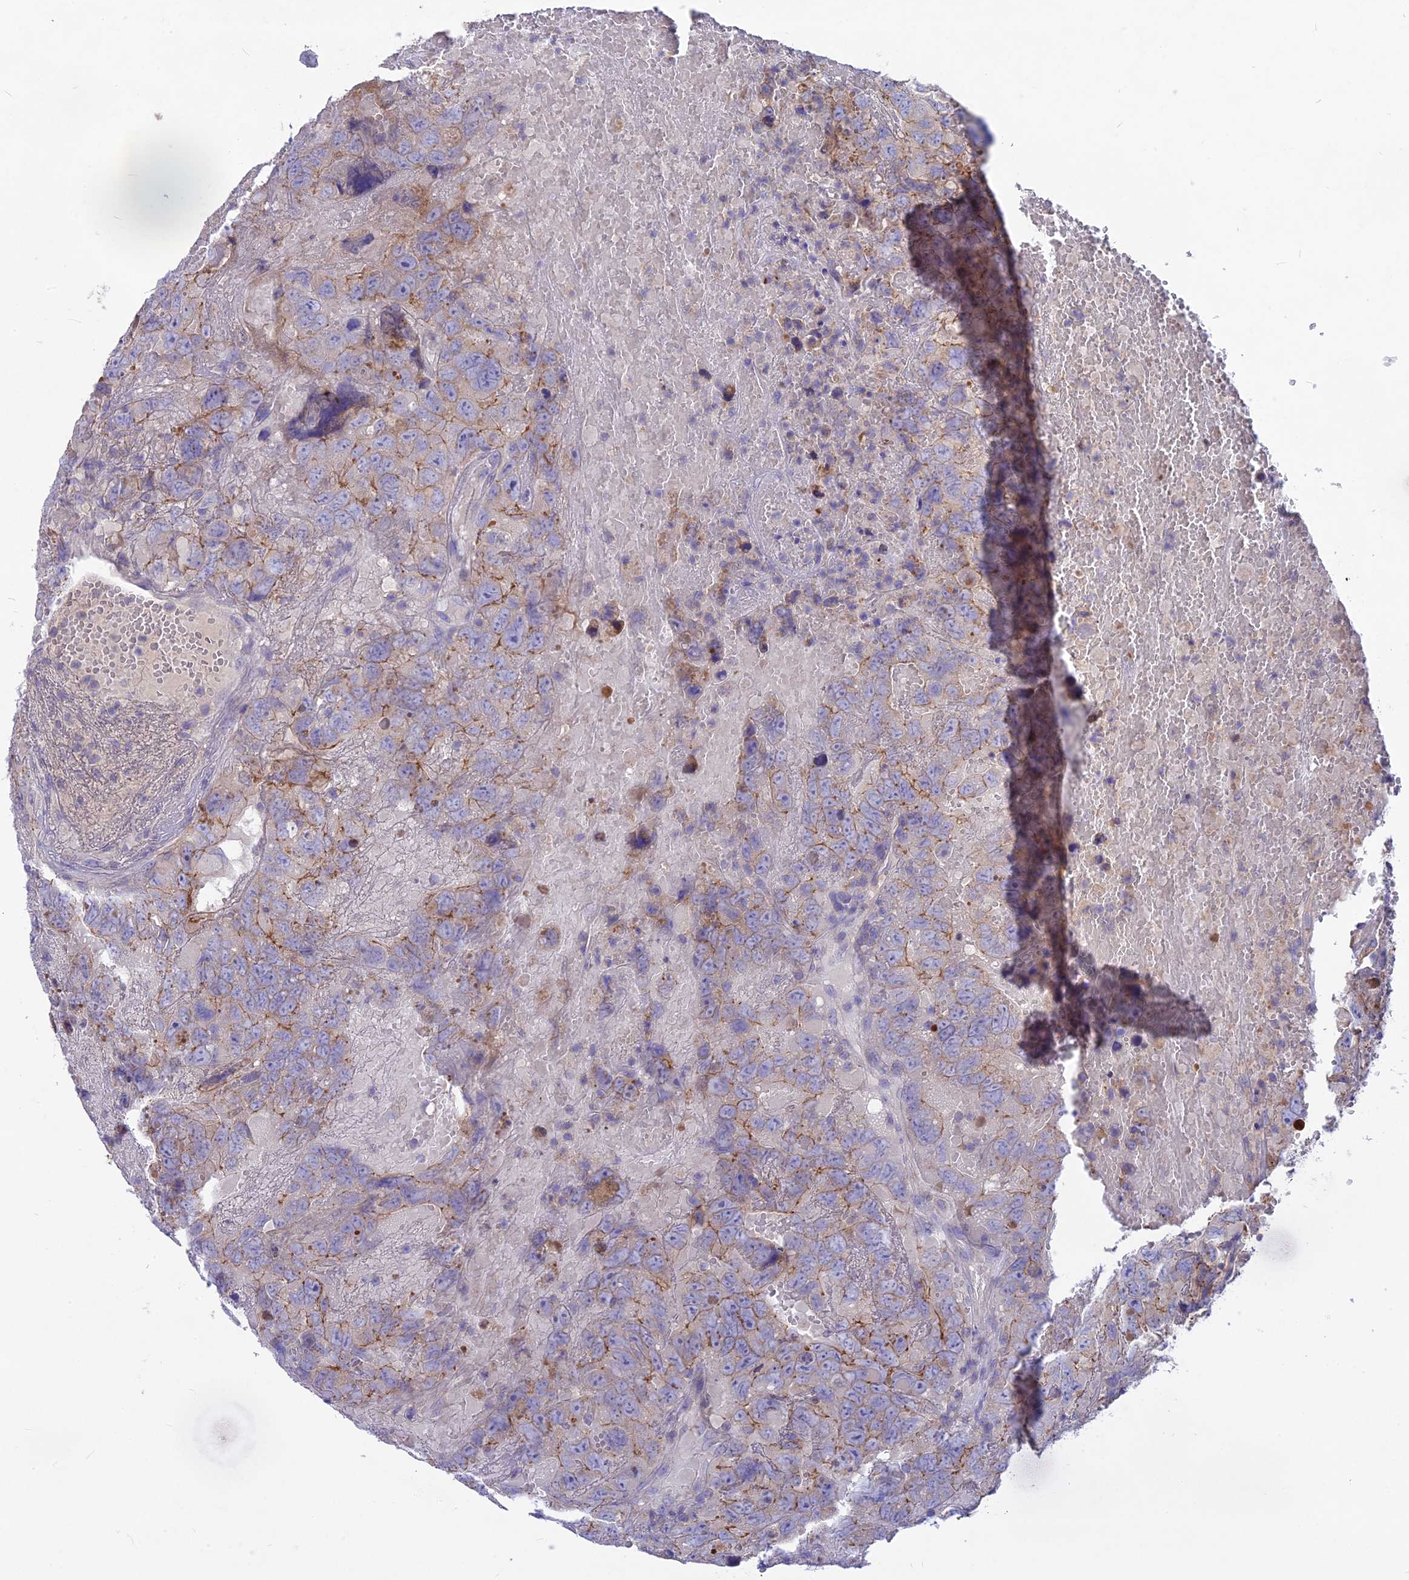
{"staining": {"intensity": "moderate", "quantity": "25%-75%", "location": "cytoplasmic/membranous"}, "tissue": "testis cancer", "cell_type": "Tumor cells", "image_type": "cancer", "snomed": [{"axis": "morphology", "description": "Carcinoma, Embryonal, NOS"}, {"axis": "topography", "description": "Testis"}], "caption": "The photomicrograph exhibits staining of embryonal carcinoma (testis), revealing moderate cytoplasmic/membranous protein positivity (brown color) within tumor cells. Nuclei are stained in blue.", "gene": "PZP", "patient": {"sex": "male", "age": 45}}